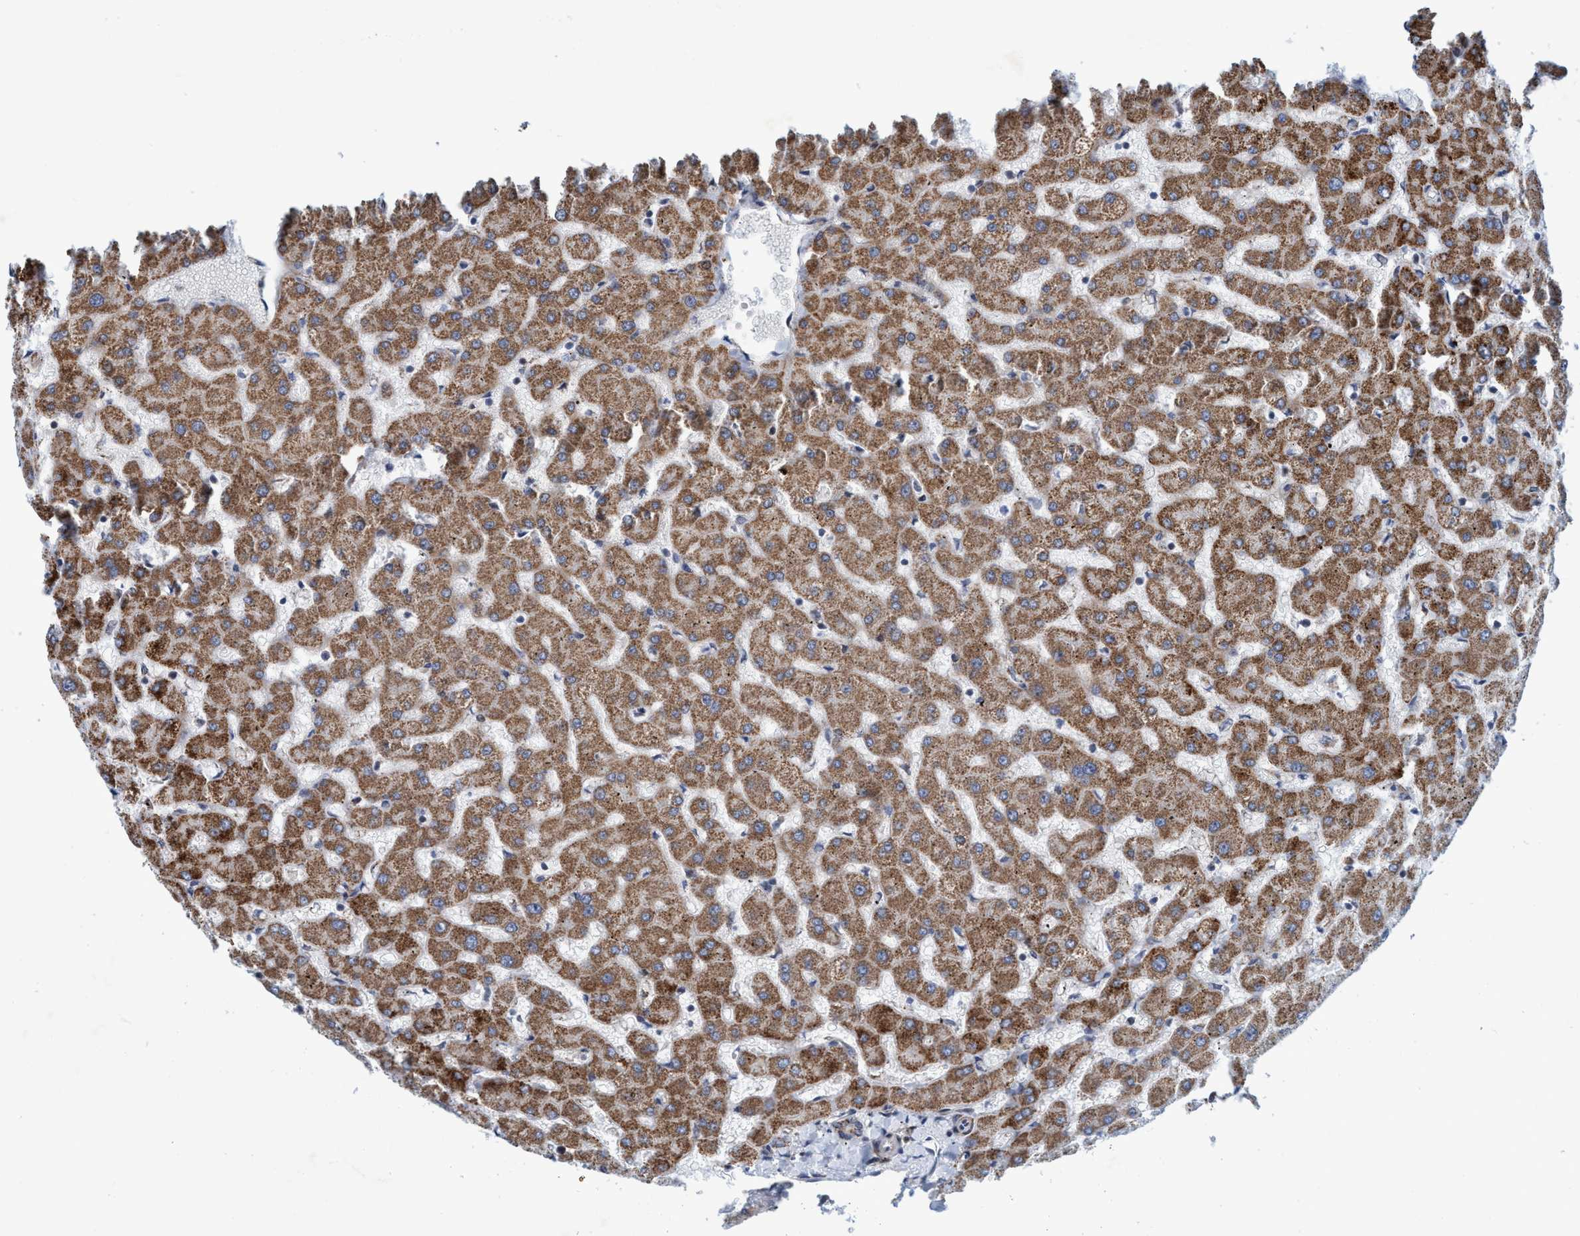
{"staining": {"intensity": "moderate", "quantity": ">75%", "location": "cytoplasmic/membranous"}, "tissue": "liver", "cell_type": "Cholangiocytes", "image_type": "normal", "snomed": [{"axis": "morphology", "description": "Normal tissue, NOS"}, {"axis": "topography", "description": "Liver"}], "caption": "High-magnification brightfield microscopy of normal liver stained with DAB (3,3'-diaminobenzidine) (brown) and counterstained with hematoxylin (blue). cholangiocytes exhibit moderate cytoplasmic/membranous staining is identified in approximately>75% of cells. Nuclei are stained in blue.", "gene": "POLR1F", "patient": {"sex": "female", "age": 63}}